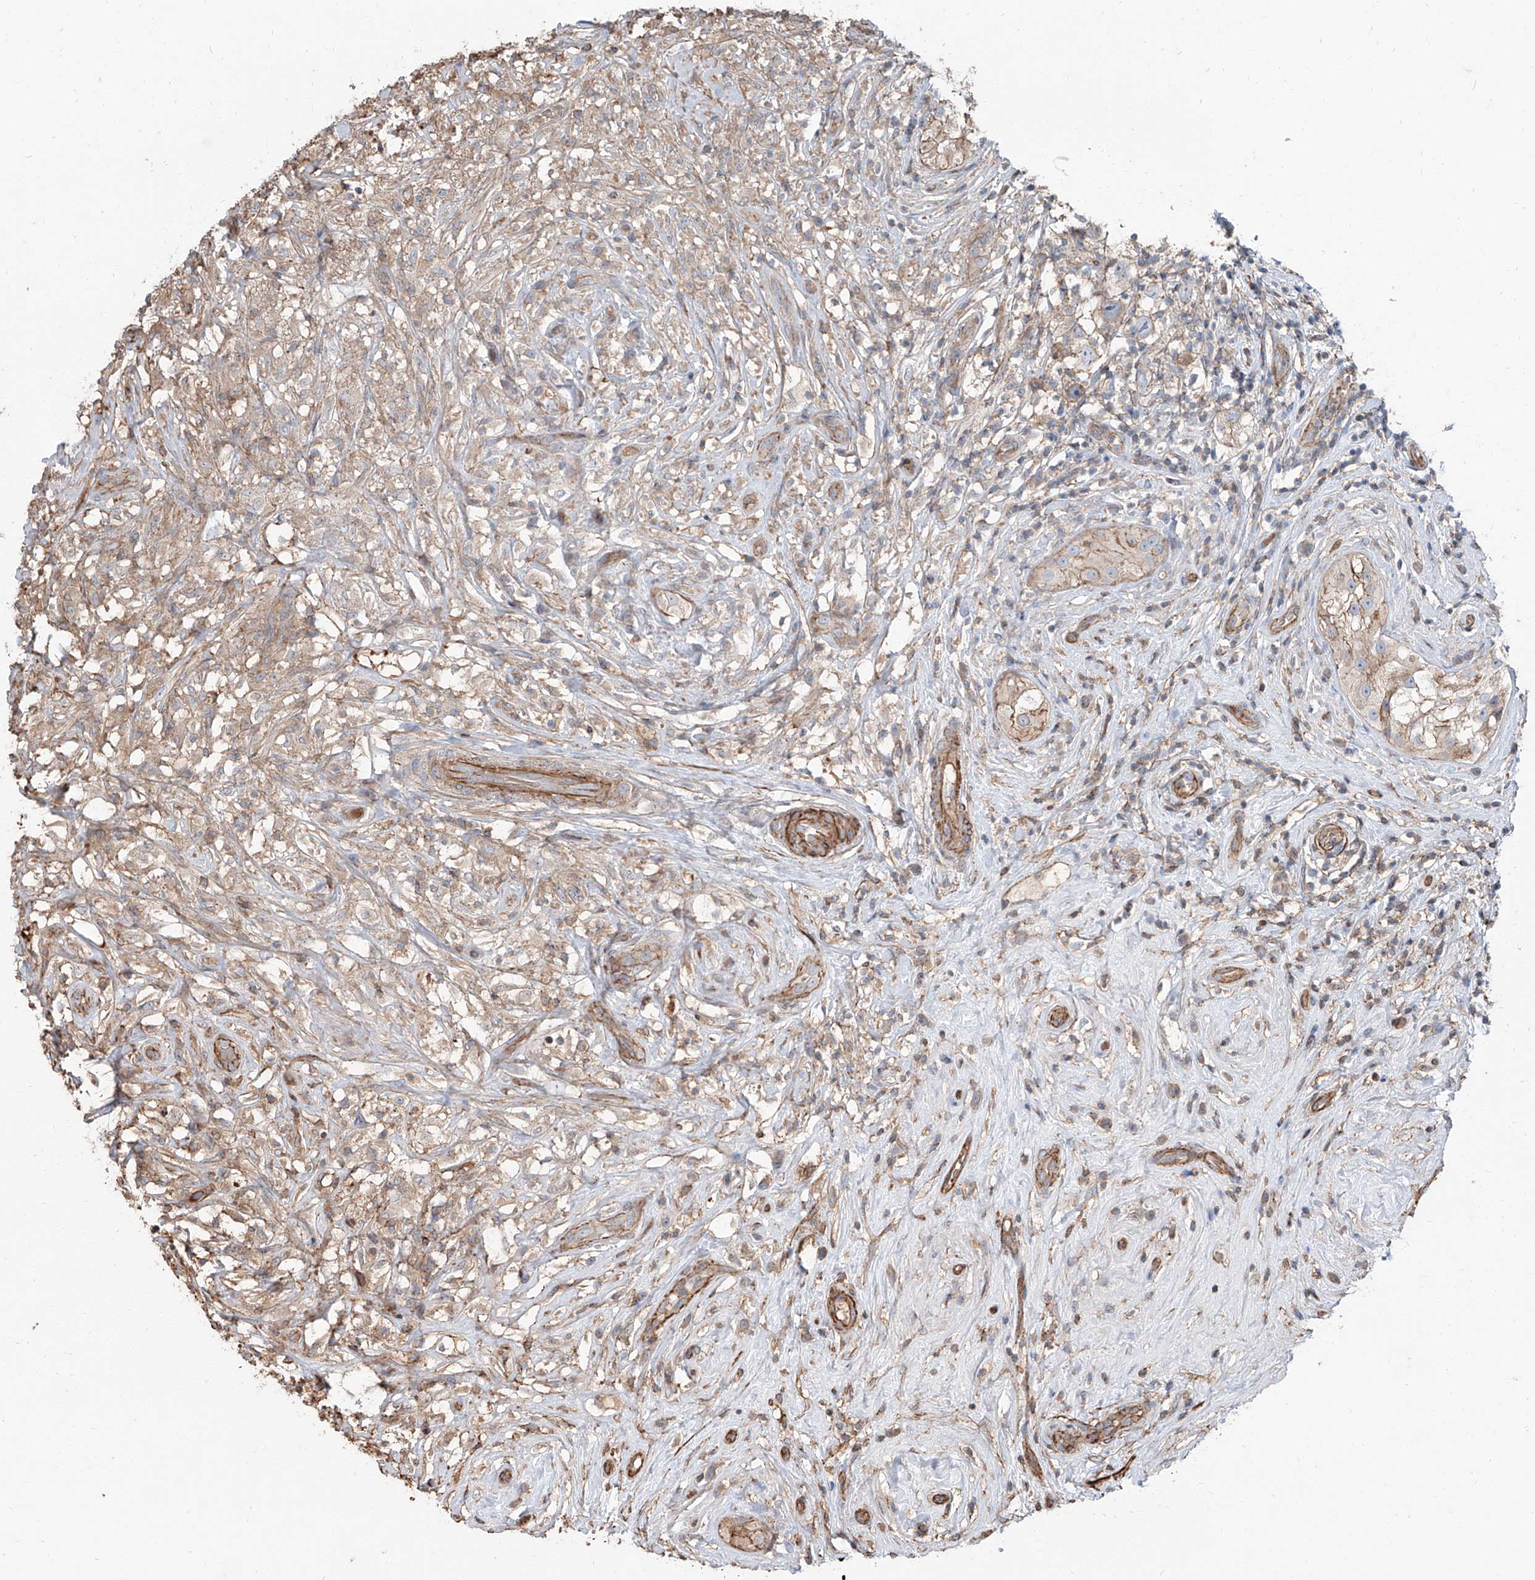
{"staining": {"intensity": "weak", "quantity": ">75%", "location": "cytoplasmic/membranous"}, "tissue": "testis cancer", "cell_type": "Tumor cells", "image_type": "cancer", "snomed": [{"axis": "morphology", "description": "Seminoma, NOS"}, {"axis": "topography", "description": "Testis"}], "caption": "A histopathology image of human testis cancer stained for a protein displays weak cytoplasmic/membranous brown staining in tumor cells. The staining was performed using DAB, with brown indicating positive protein expression. Nuclei are stained blue with hematoxylin.", "gene": "PIEZO2", "patient": {"sex": "male", "age": 49}}